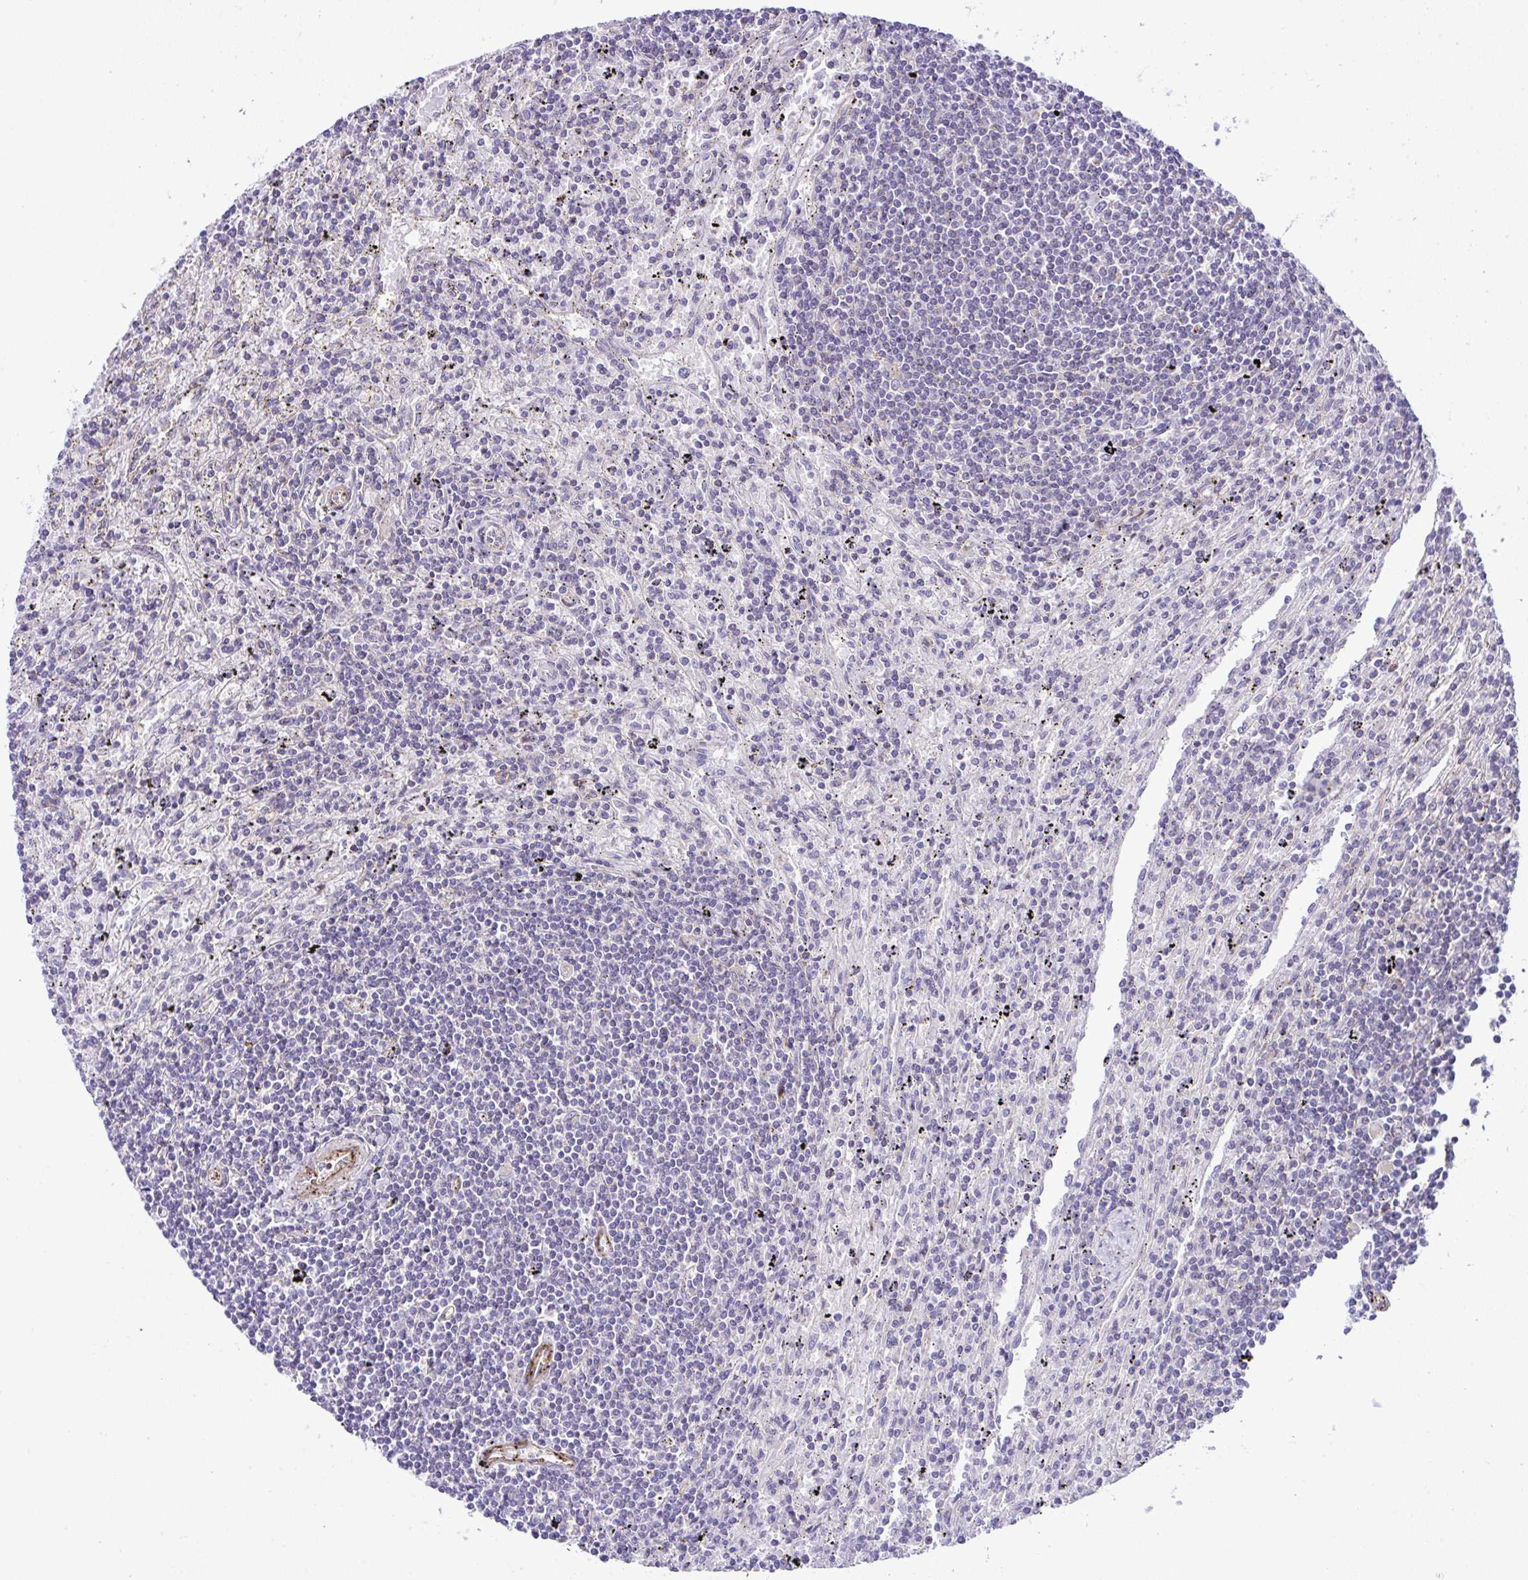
{"staining": {"intensity": "negative", "quantity": "none", "location": "none"}, "tissue": "lymphoma", "cell_type": "Tumor cells", "image_type": "cancer", "snomed": [{"axis": "morphology", "description": "Malignant lymphoma, non-Hodgkin's type, Low grade"}, {"axis": "topography", "description": "Spleen"}], "caption": "Image shows no significant protein expression in tumor cells of low-grade malignant lymphoma, non-Hodgkin's type.", "gene": "FBXO34", "patient": {"sex": "male", "age": 76}}